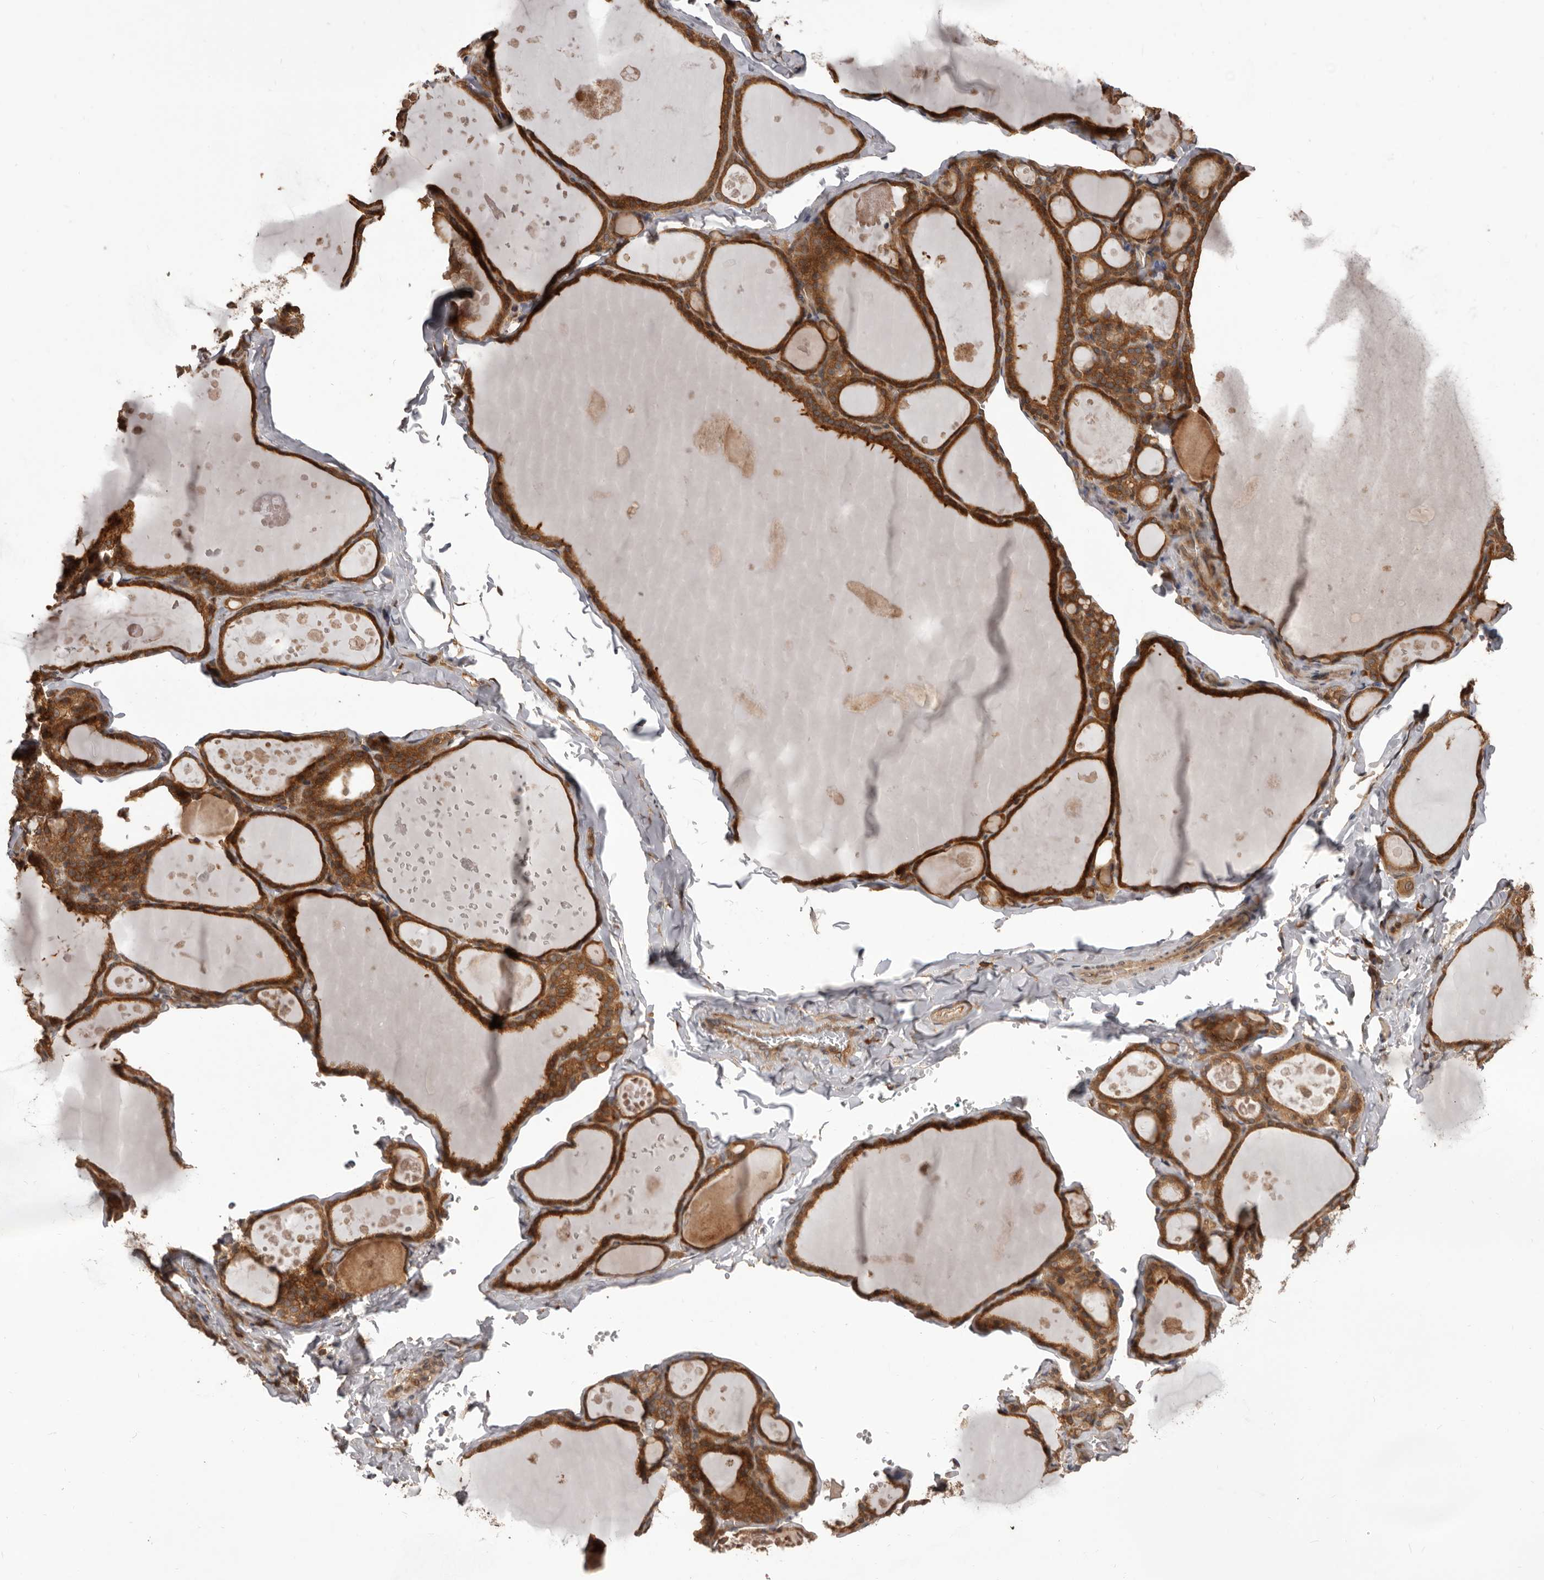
{"staining": {"intensity": "strong", "quantity": ">75%", "location": "cytoplasmic/membranous"}, "tissue": "thyroid gland", "cell_type": "Glandular cells", "image_type": "normal", "snomed": [{"axis": "morphology", "description": "Normal tissue, NOS"}, {"axis": "topography", "description": "Thyroid gland"}], "caption": "The immunohistochemical stain shows strong cytoplasmic/membranous staining in glandular cells of normal thyroid gland. (DAB = brown stain, brightfield microscopy at high magnification).", "gene": "HBS1L", "patient": {"sex": "male", "age": 56}}